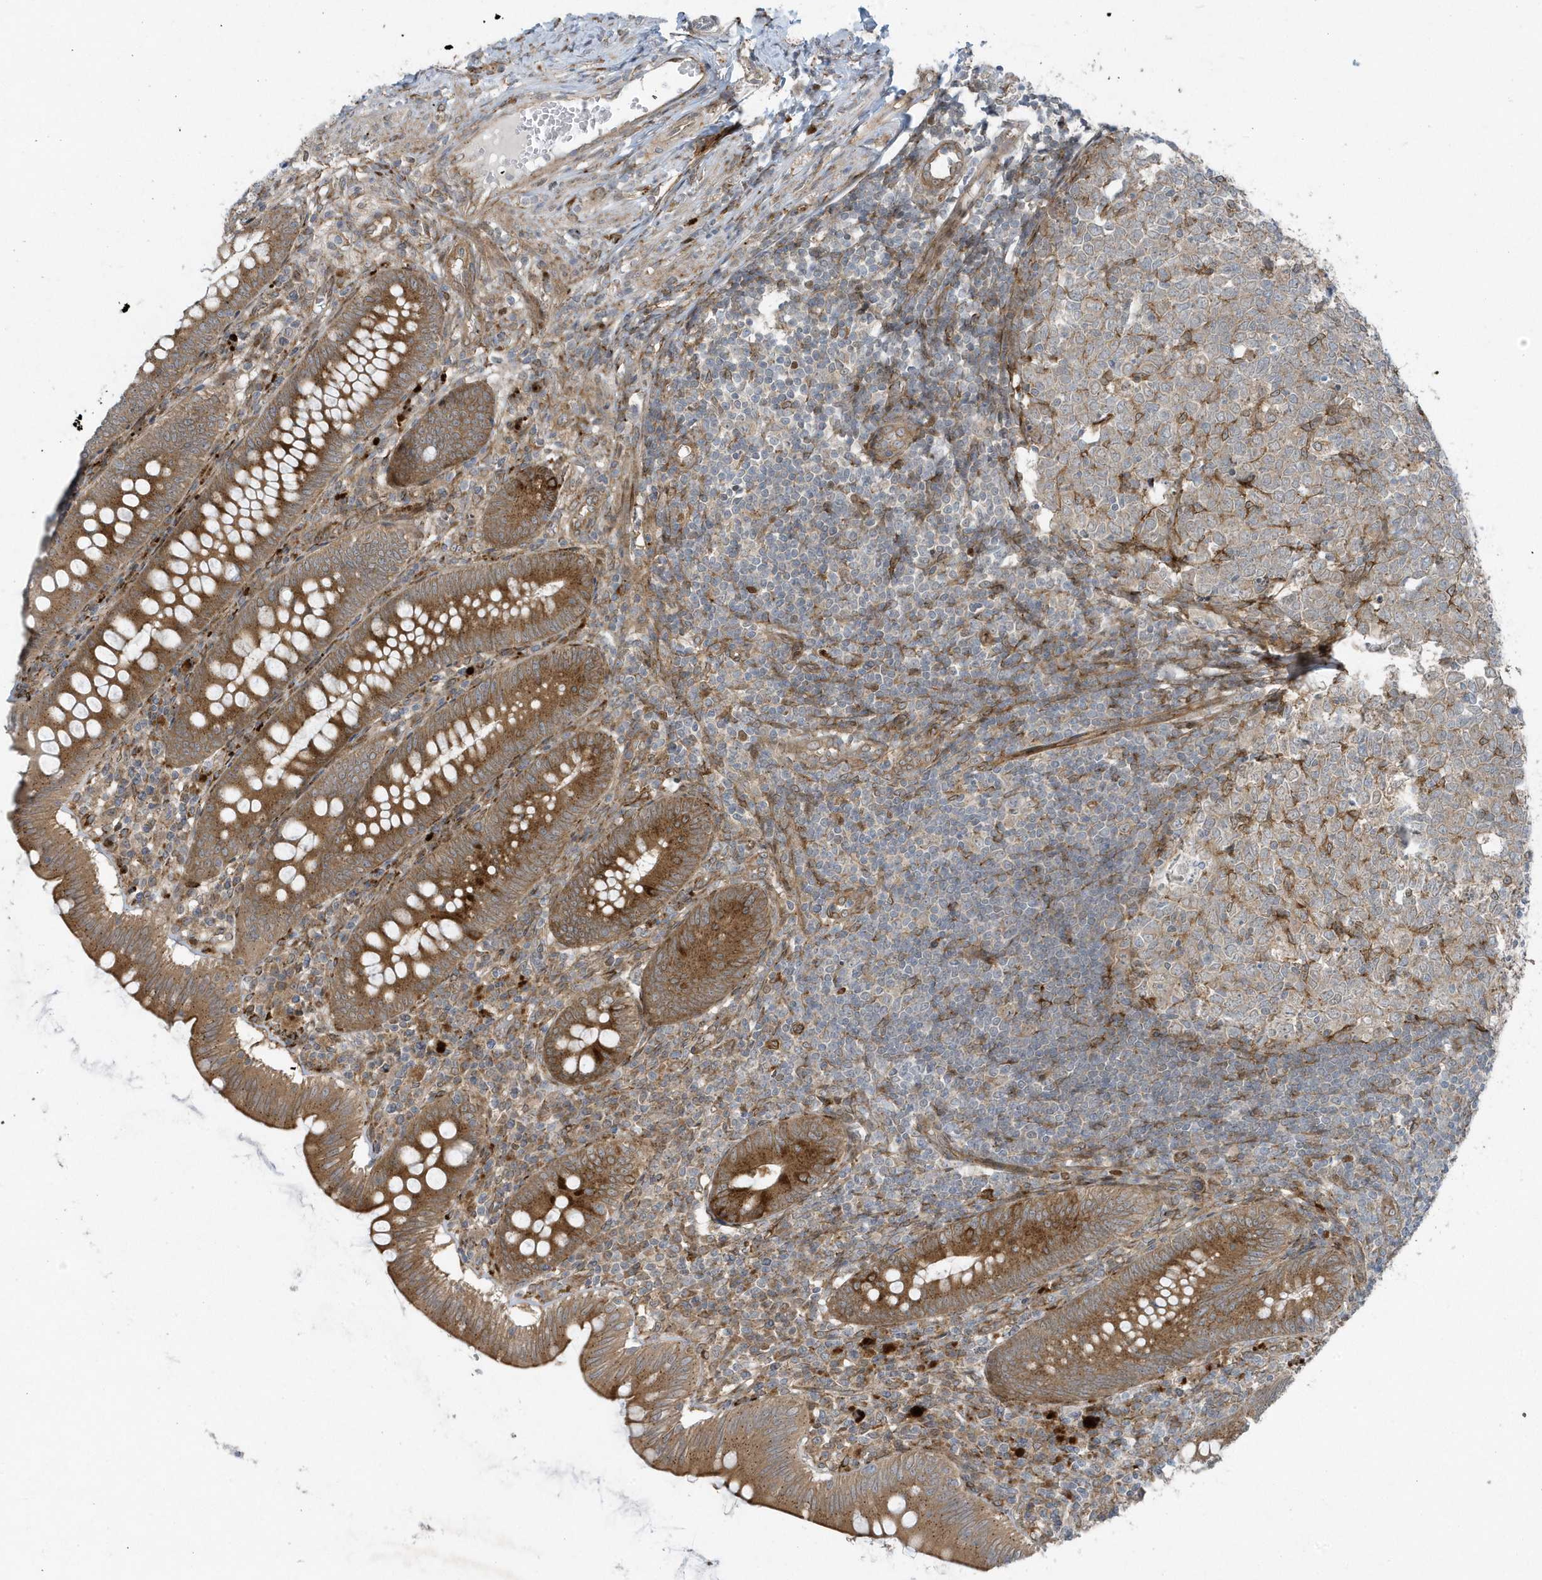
{"staining": {"intensity": "moderate", "quantity": ">75%", "location": "cytoplasmic/membranous"}, "tissue": "appendix", "cell_type": "Glandular cells", "image_type": "normal", "snomed": [{"axis": "morphology", "description": "Normal tissue, NOS"}, {"axis": "topography", "description": "Appendix"}], "caption": "DAB immunohistochemical staining of benign human appendix shows moderate cytoplasmic/membranous protein positivity in approximately >75% of glandular cells. The staining was performed using DAB to visualize the protein expression in brown, while the nuclei were stained in blue with hematoxylin (Magnification: 20x).", "gene": "FAM98A", "patient": {"sex": "male", "age": 14}}